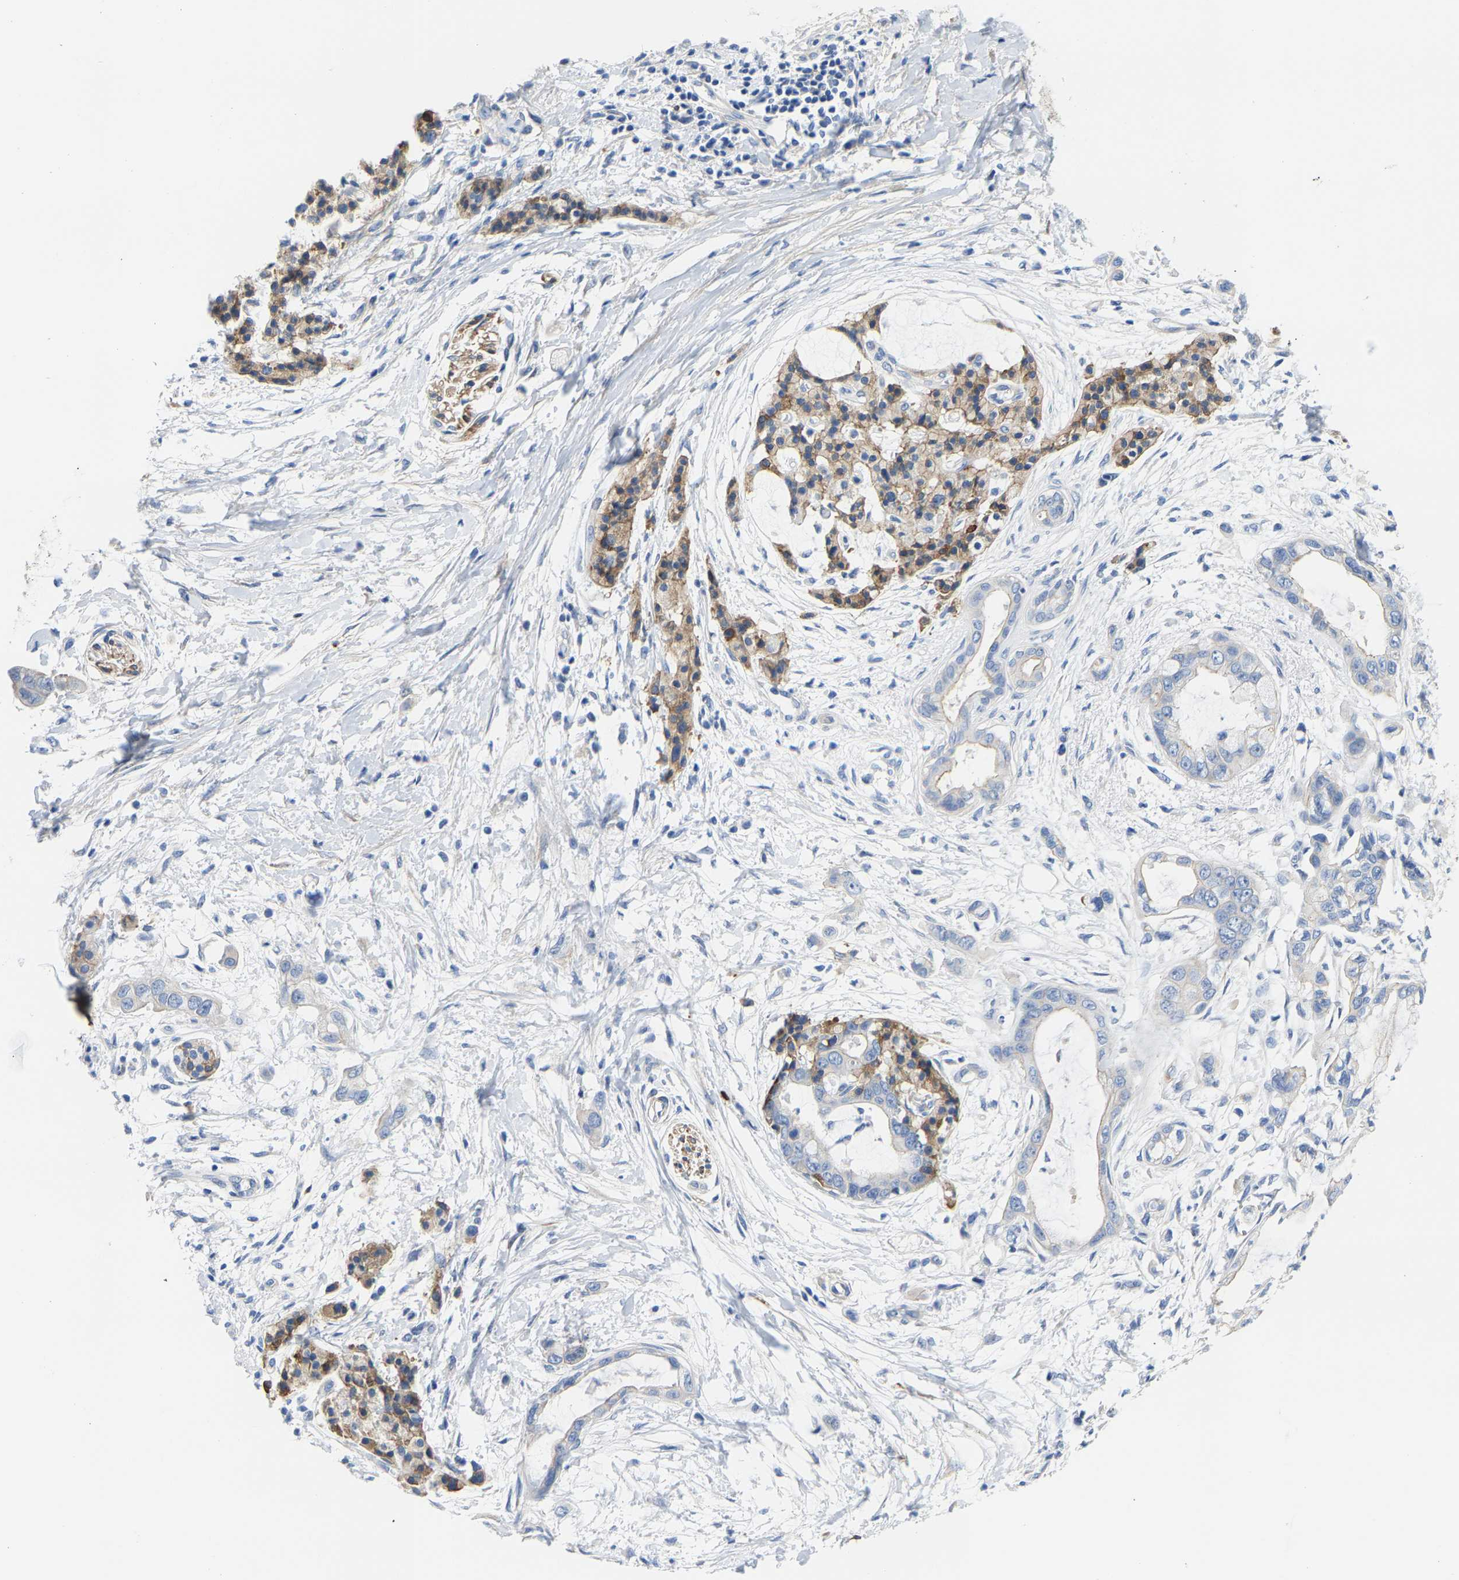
{"staining": {"intensity": "negative", "quantity": "none", "location": "none"}, "tissue": "pancreatic cancer", "cell_type": "Tumor cells", "image_type": "cancer", "snomed": [{"axis": "morphology", "description": "Adenocarcinoma, NOS"}, {"axis": "topography", "description": "Pancreas"}], "caption": "Human pancreatic cancer stained for a protein using IHC demonstrates no staining in tumor cells.", "gene": "DSCAM", "patient": {"sex": "male", "age": 59}}